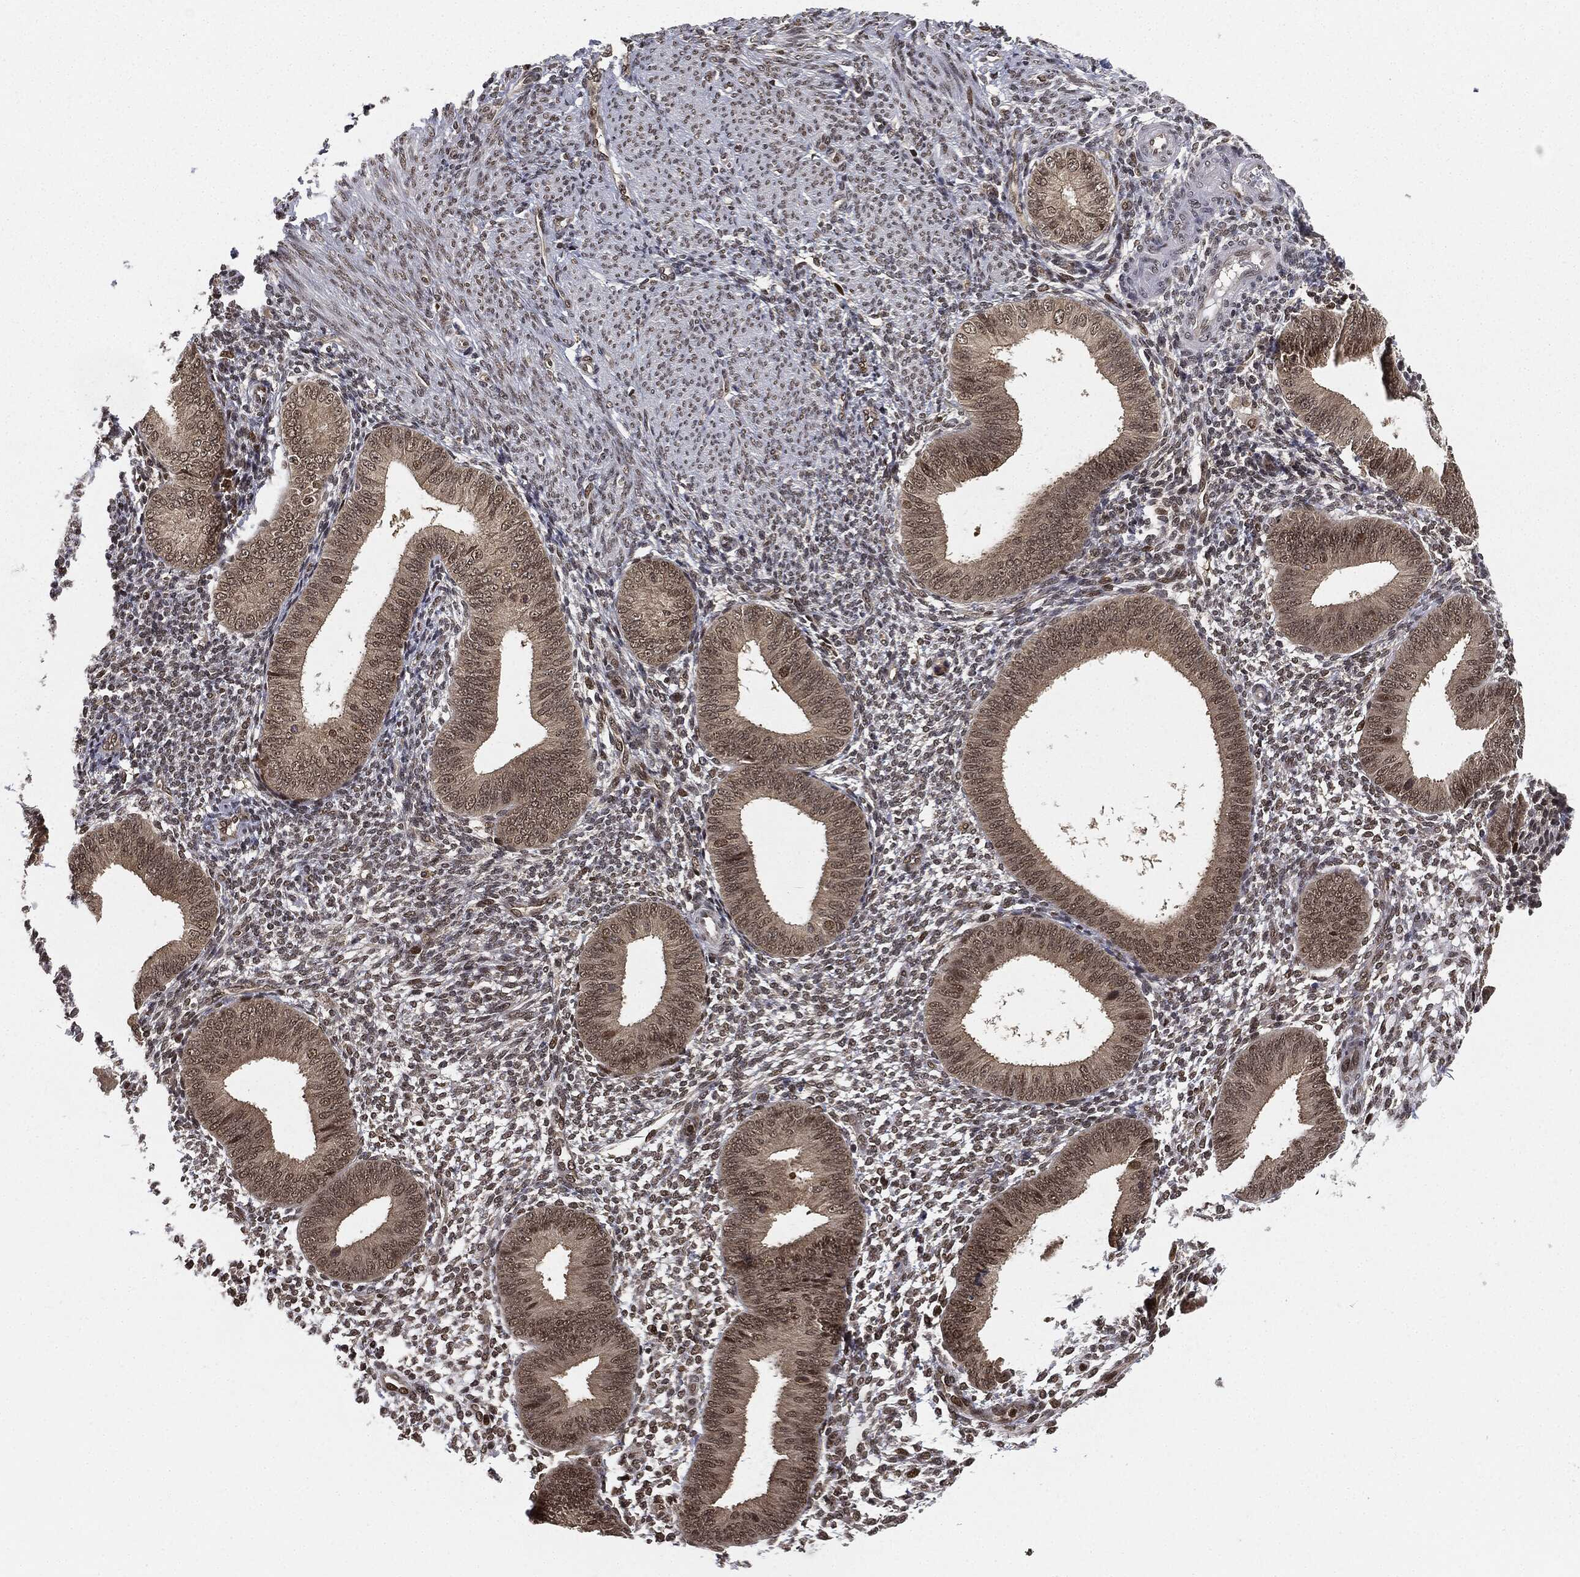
{"staining": {"intensity": "moderate", "quantity": ">75%", "location": "nuclear"}, "tissue": "endometrium", "cell_type": "Cells in endometrial stroma", "image_type": "normal", "snomed": [{"axis": "morphology", "description": "Normal tissue, NOS"}, {"axis": "topography", "description": "Endometrium"}], "caption": "Moderate nuclear protein staining is appreciated in approximately >75% of cells in endometrial stroma in endometrium. The staining was performed using DAB (3,3'-diaminobenzidine), with brown indicating positive protein expression. Nuclei are stained blue with hematoxylin.", "gene": "TBC1D22A", "patient": {"sex": "female", "age": 39}}